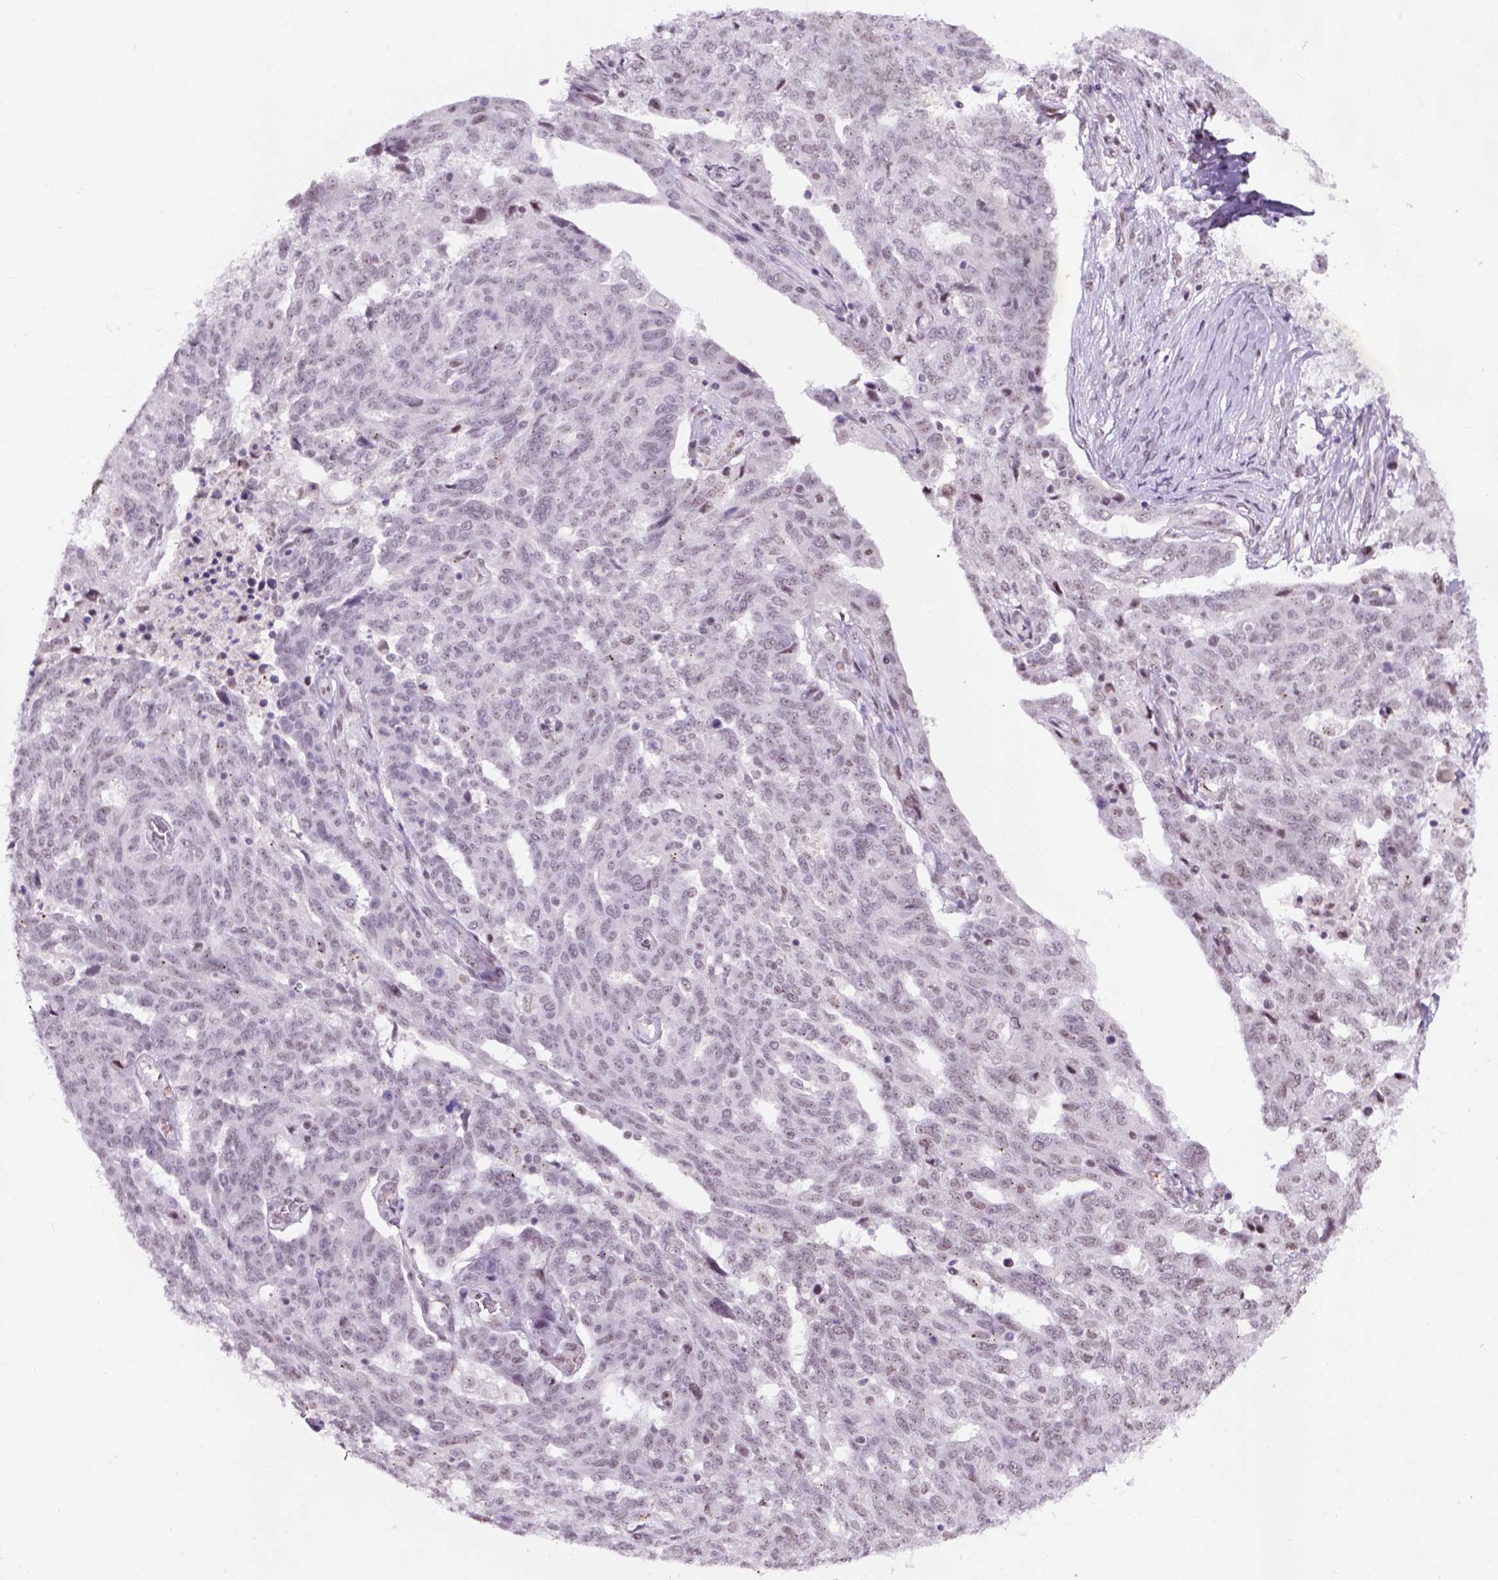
{"staining": {"intensity": "weak", "quantity": "<25%", "location": "nuclear"}, "tissue": "ovarian cancer", "cell_type": "Tumor cells", "image_type": "cancer", "snomed": [{"axis": "morphology", "description": "Cystadenocarcinoma, serous, NOS"}, {"axis": "topography", "description": "Ovary"}], "caption": "A histopathology image of serous cystadenocarcinoma (ovarian) stained for a protein shows no brown staining in tumor cells.", "gene": "TBPL1", "patient": {"sex": "female", "age": 67}}